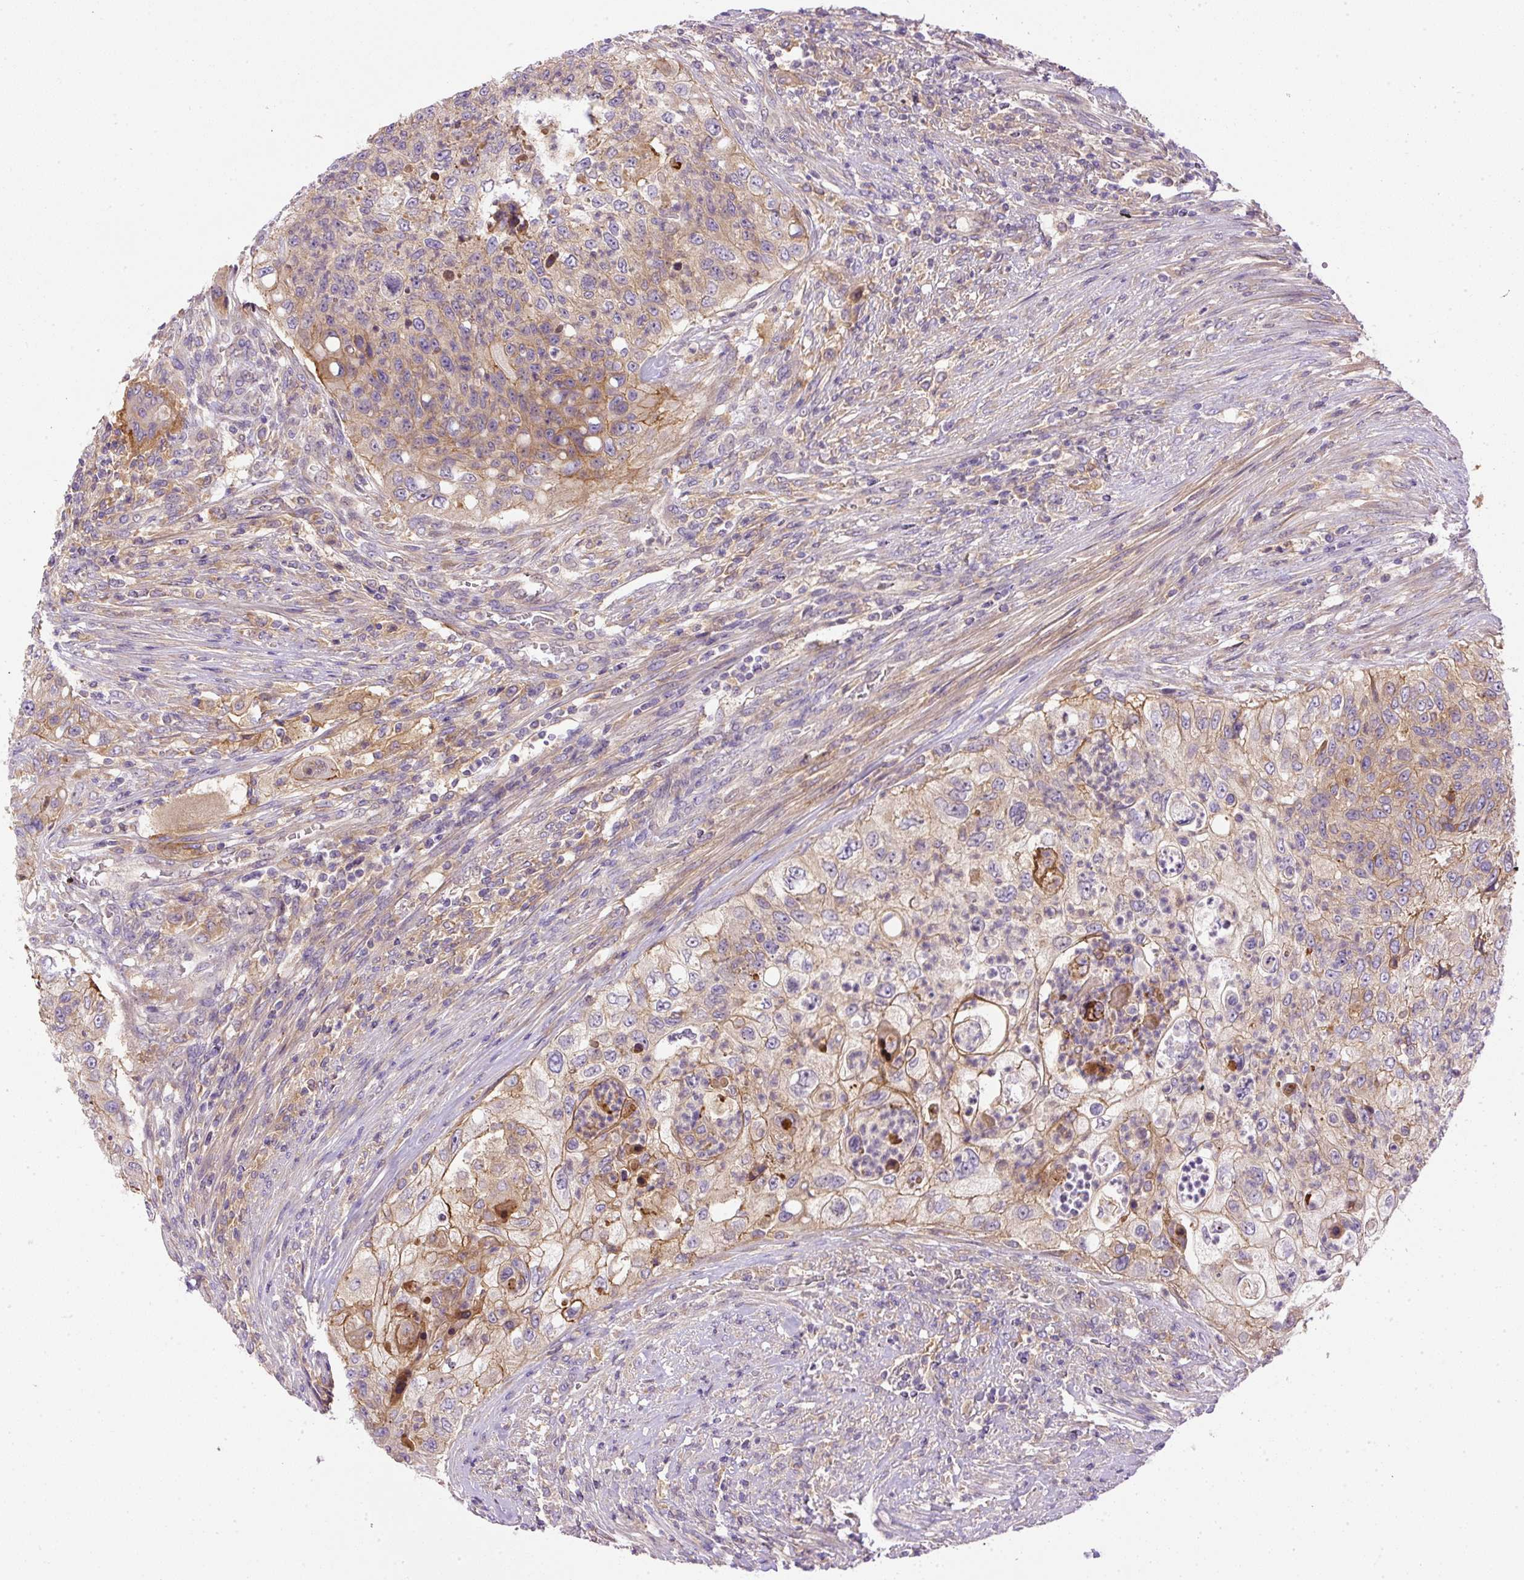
{"staining": {"intensity": "weak", "quantity": ">75%", "location": "cytoplasmic/membranous"}, "tissue": "urothelial cancer", "cell_type": "Tumor cells", "image_type": "cancer", "snomed": [{"axis": "morphology", "description": "Urothelial carcinoma, High grade"}, {"axis": "topography", "description": "Urinary bladder"}], "caption": "This is an image of IHC staining of urothelial cancer, which shows weak positivity in the cytoplasmic/membranous of tumor cells.", "gene": "DAPK1", "patient": {"sex": "female", "age": 60}}